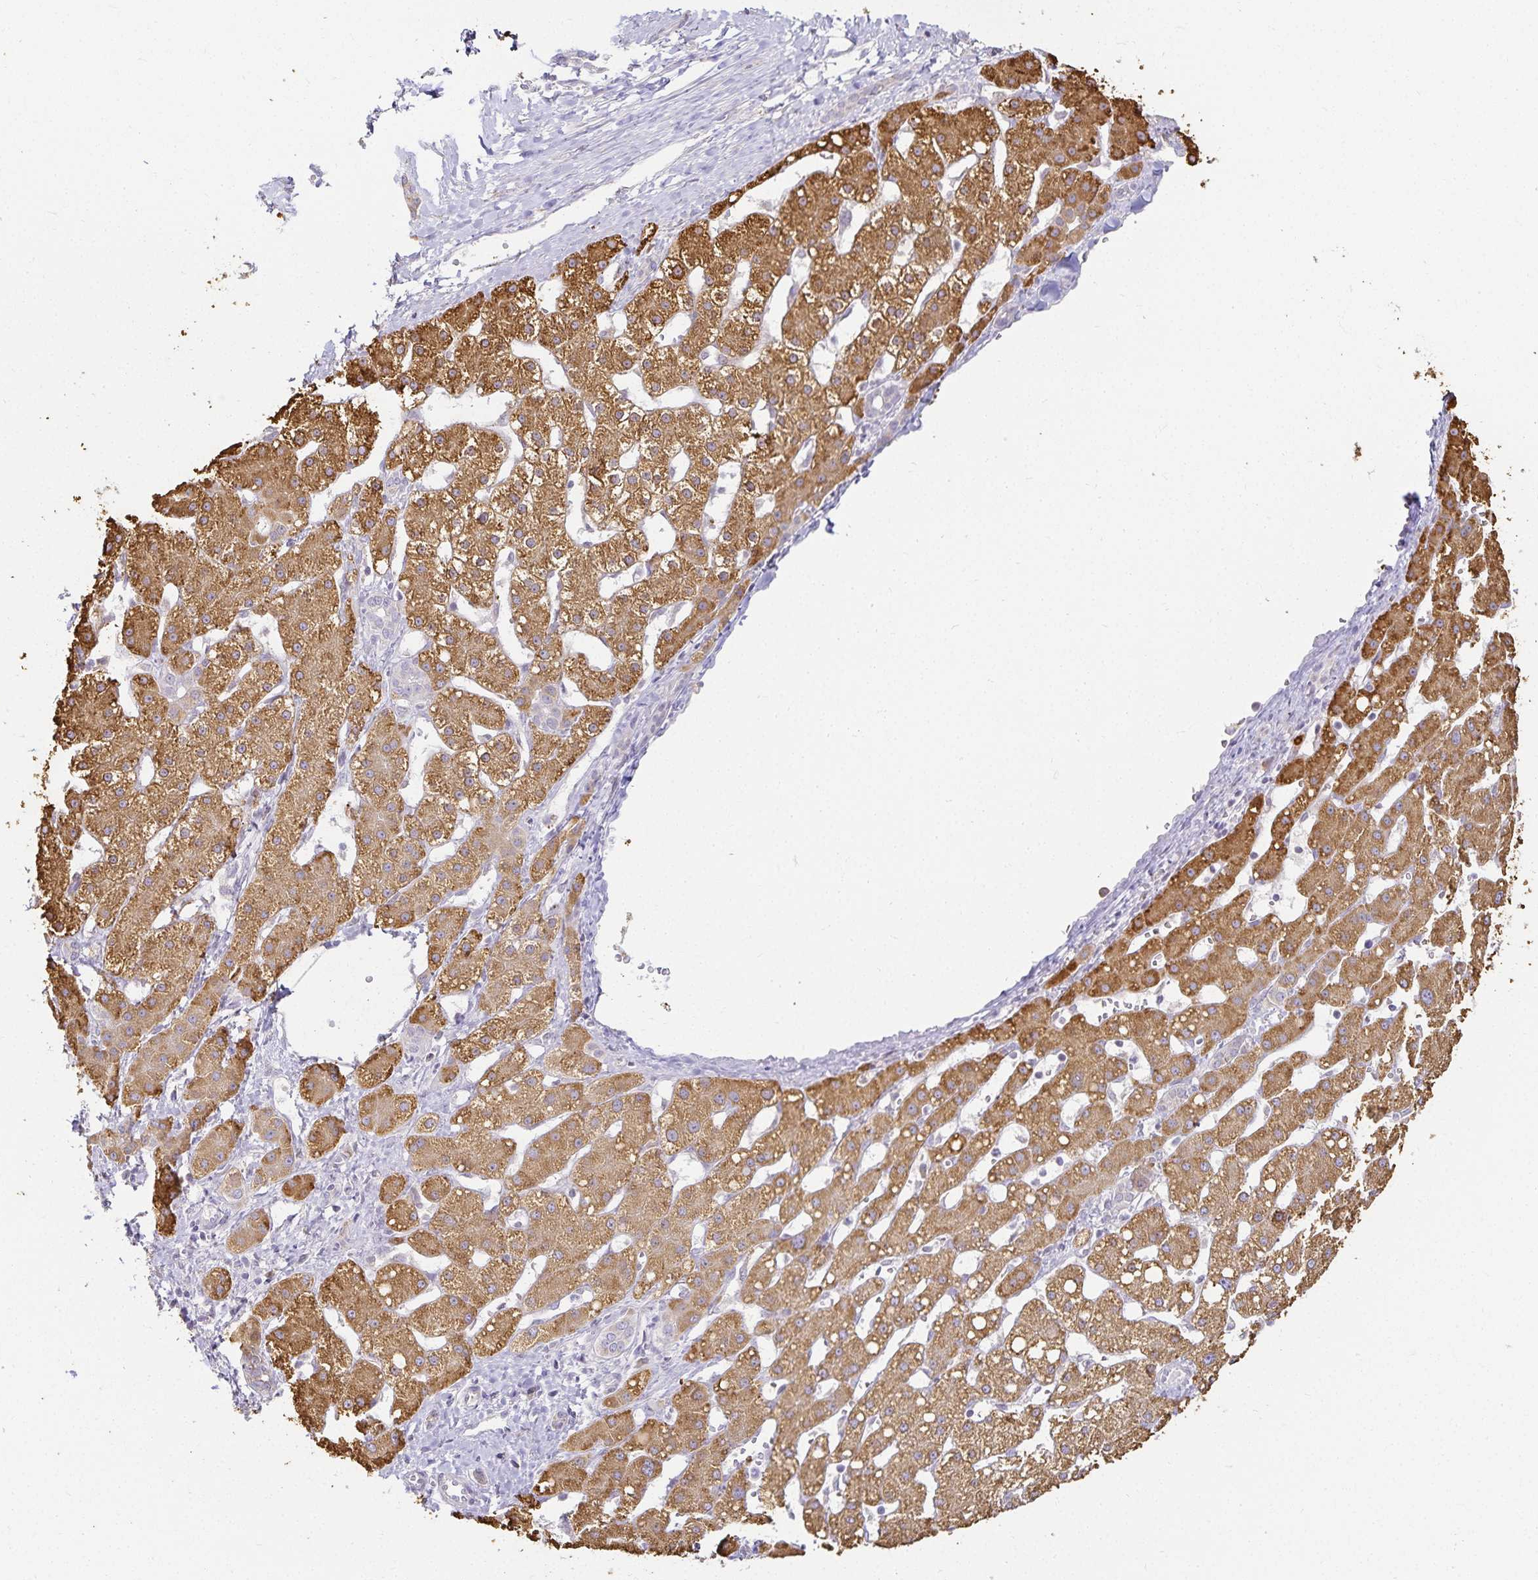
{"staining": {"intensity": "moderate", "quantity": ">75%", "location": "cytoplasmic/membranous"}, "tissue": "liver cancer", "cell_type": "Tumor cells", "image_type": "cancer", "snomed": [{"axis": "morphology", "description": "Carcinoma, Hepatocellular, NOS"}, {"axis": "topography", "description": "Liver"}], "caption": "A micrograph of human hepatocellular carcinoma (liver) stained for a protein displays moderate cytoplasmic/membranous brown staining in tumor cells.", "gene": "GP2", "patient": {"sex": "male", "age": 67}}